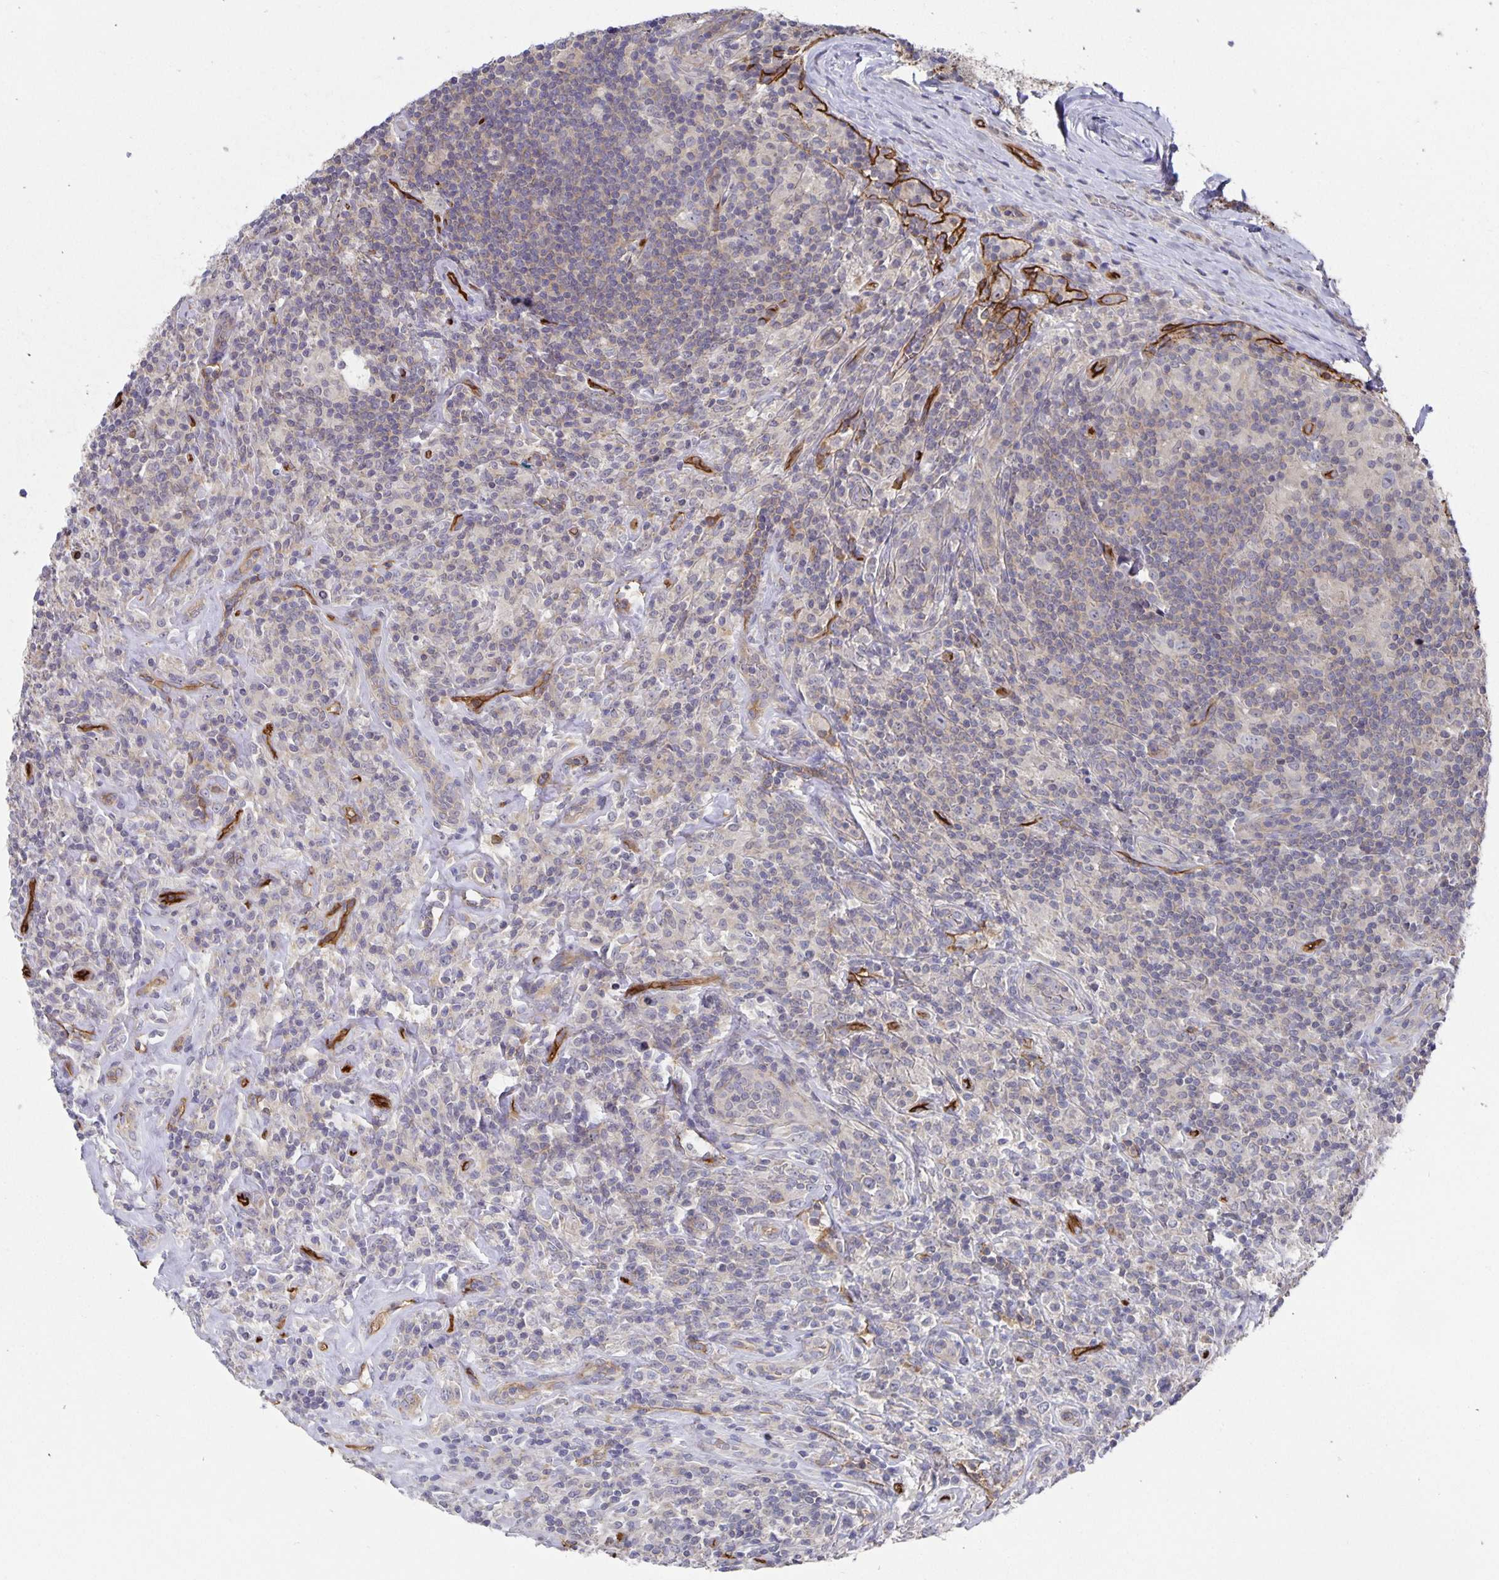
{"staining": {"intensity": "negative", "quantity": "none", "location": "none"}, "tissue": "lymphoma", "cell_type": "Tumor cells", "image_type": "cancer", "snomed": [{"axis": "morphology", "description": "Hodgkin's disease, NOS"}, {"axis": "morphology", "description": "Hodgkin's lymphoma, nodular sclerosis"}, {"axis": "topography", "description": "Lymph node"}], "caption": "There is no significant staining in tumor cells of Hodgkin's disease.", "gene": "PODXL", "patient": {"sex": "female", "age": 10}}